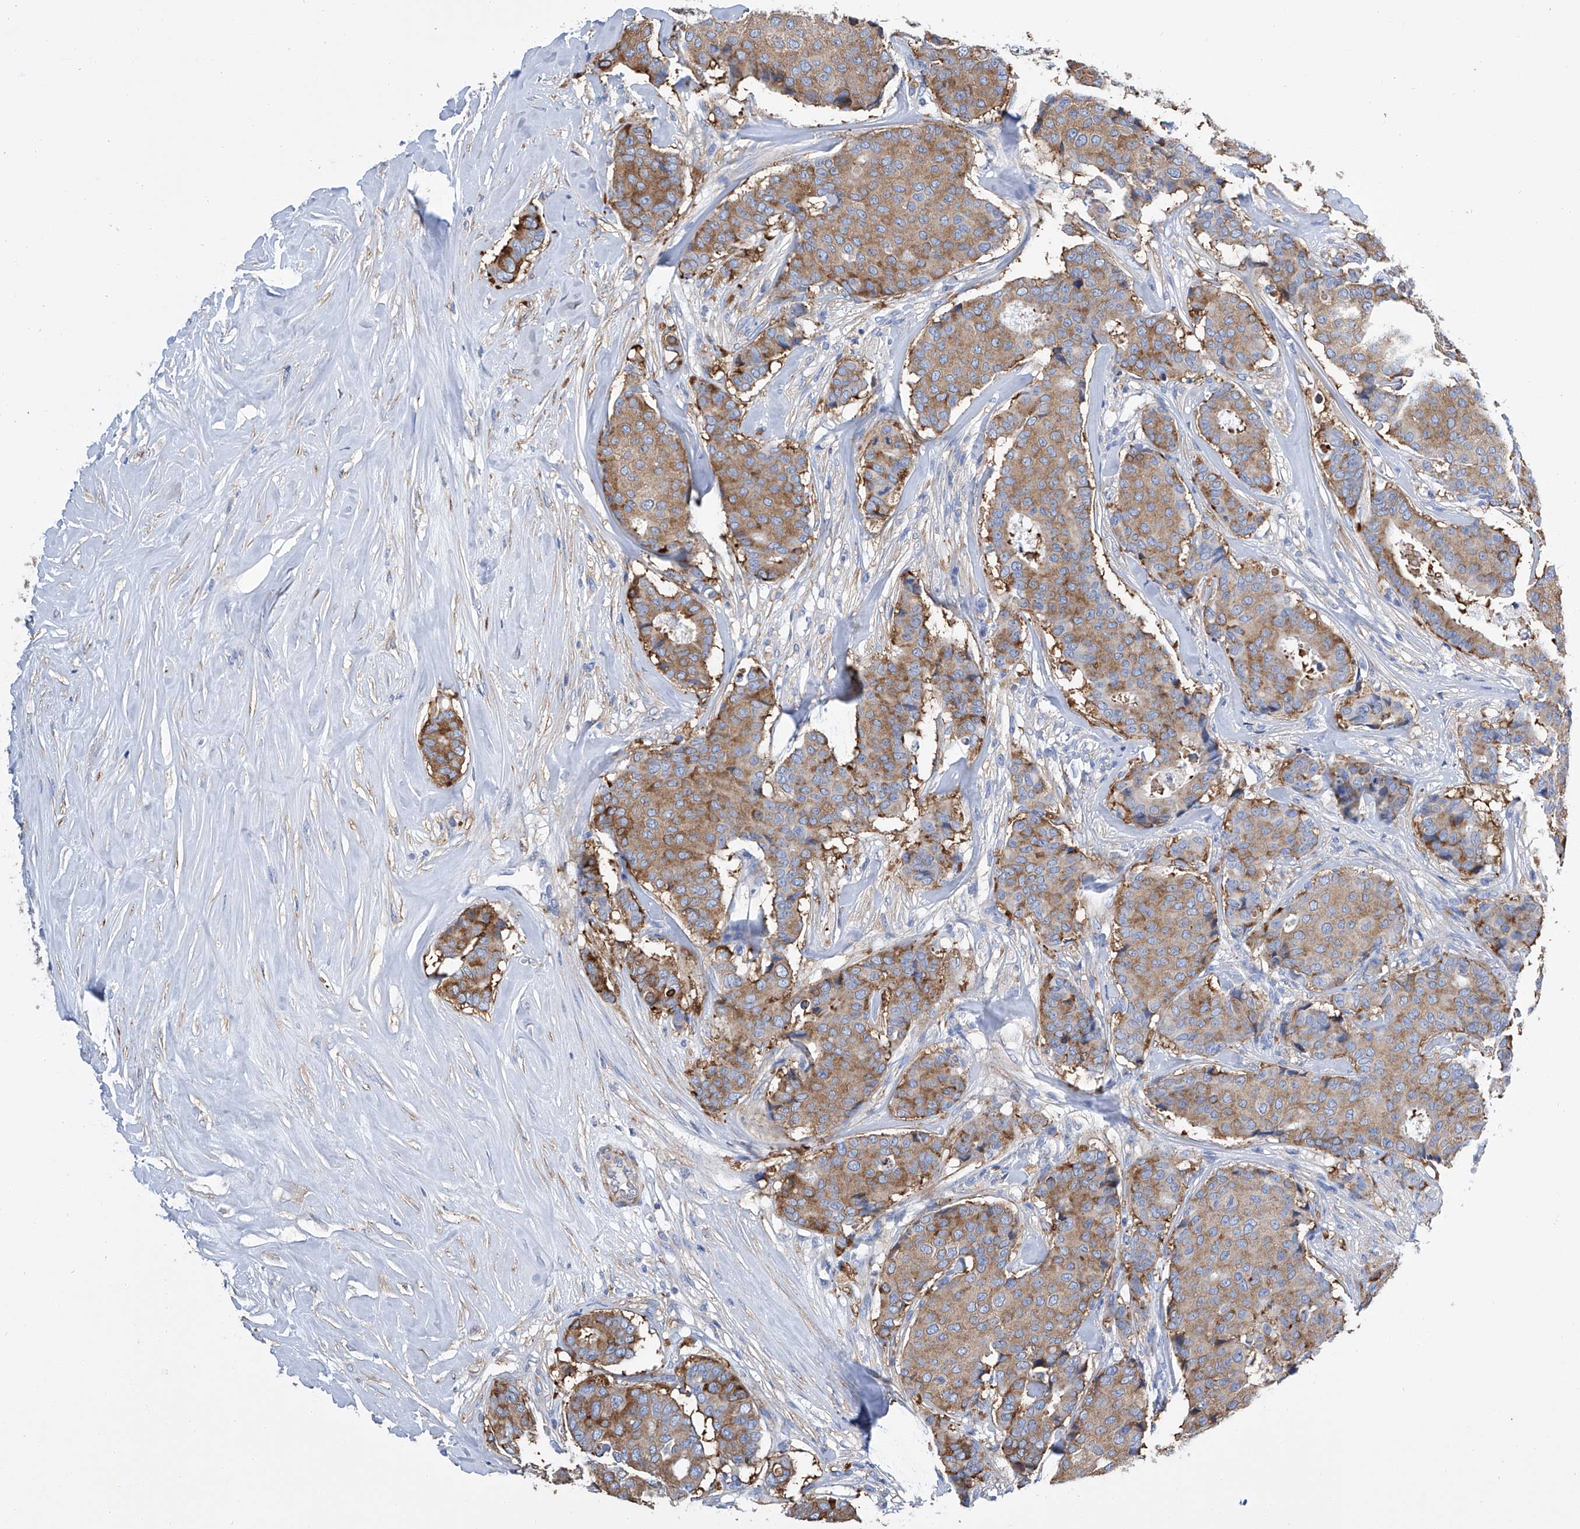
{"staining": {"intensity": "moderate", "quantity": "25%-75%", "location": "cytoplasmic/membranous"}, "tissue": "breast cancer", "cell_type": "Tumor cells", "image_type": "cancer", "snomed": [{"axis": "morphology", "description": "Duct carcinoma"}, {"axis": "topography", "description": "Breast"}], "caption": "DAB (3,3'-diaminobenzidine) immunohistochemical staining of human breast cancer reveals moderate cytoplasmic/membranous protein expression in about 25%-75% of tumor cells. (DAB IHC with brightfield microscopy, high magnification).", "gene": "GPT", "patient": {"sex": "female", "age": 75}}